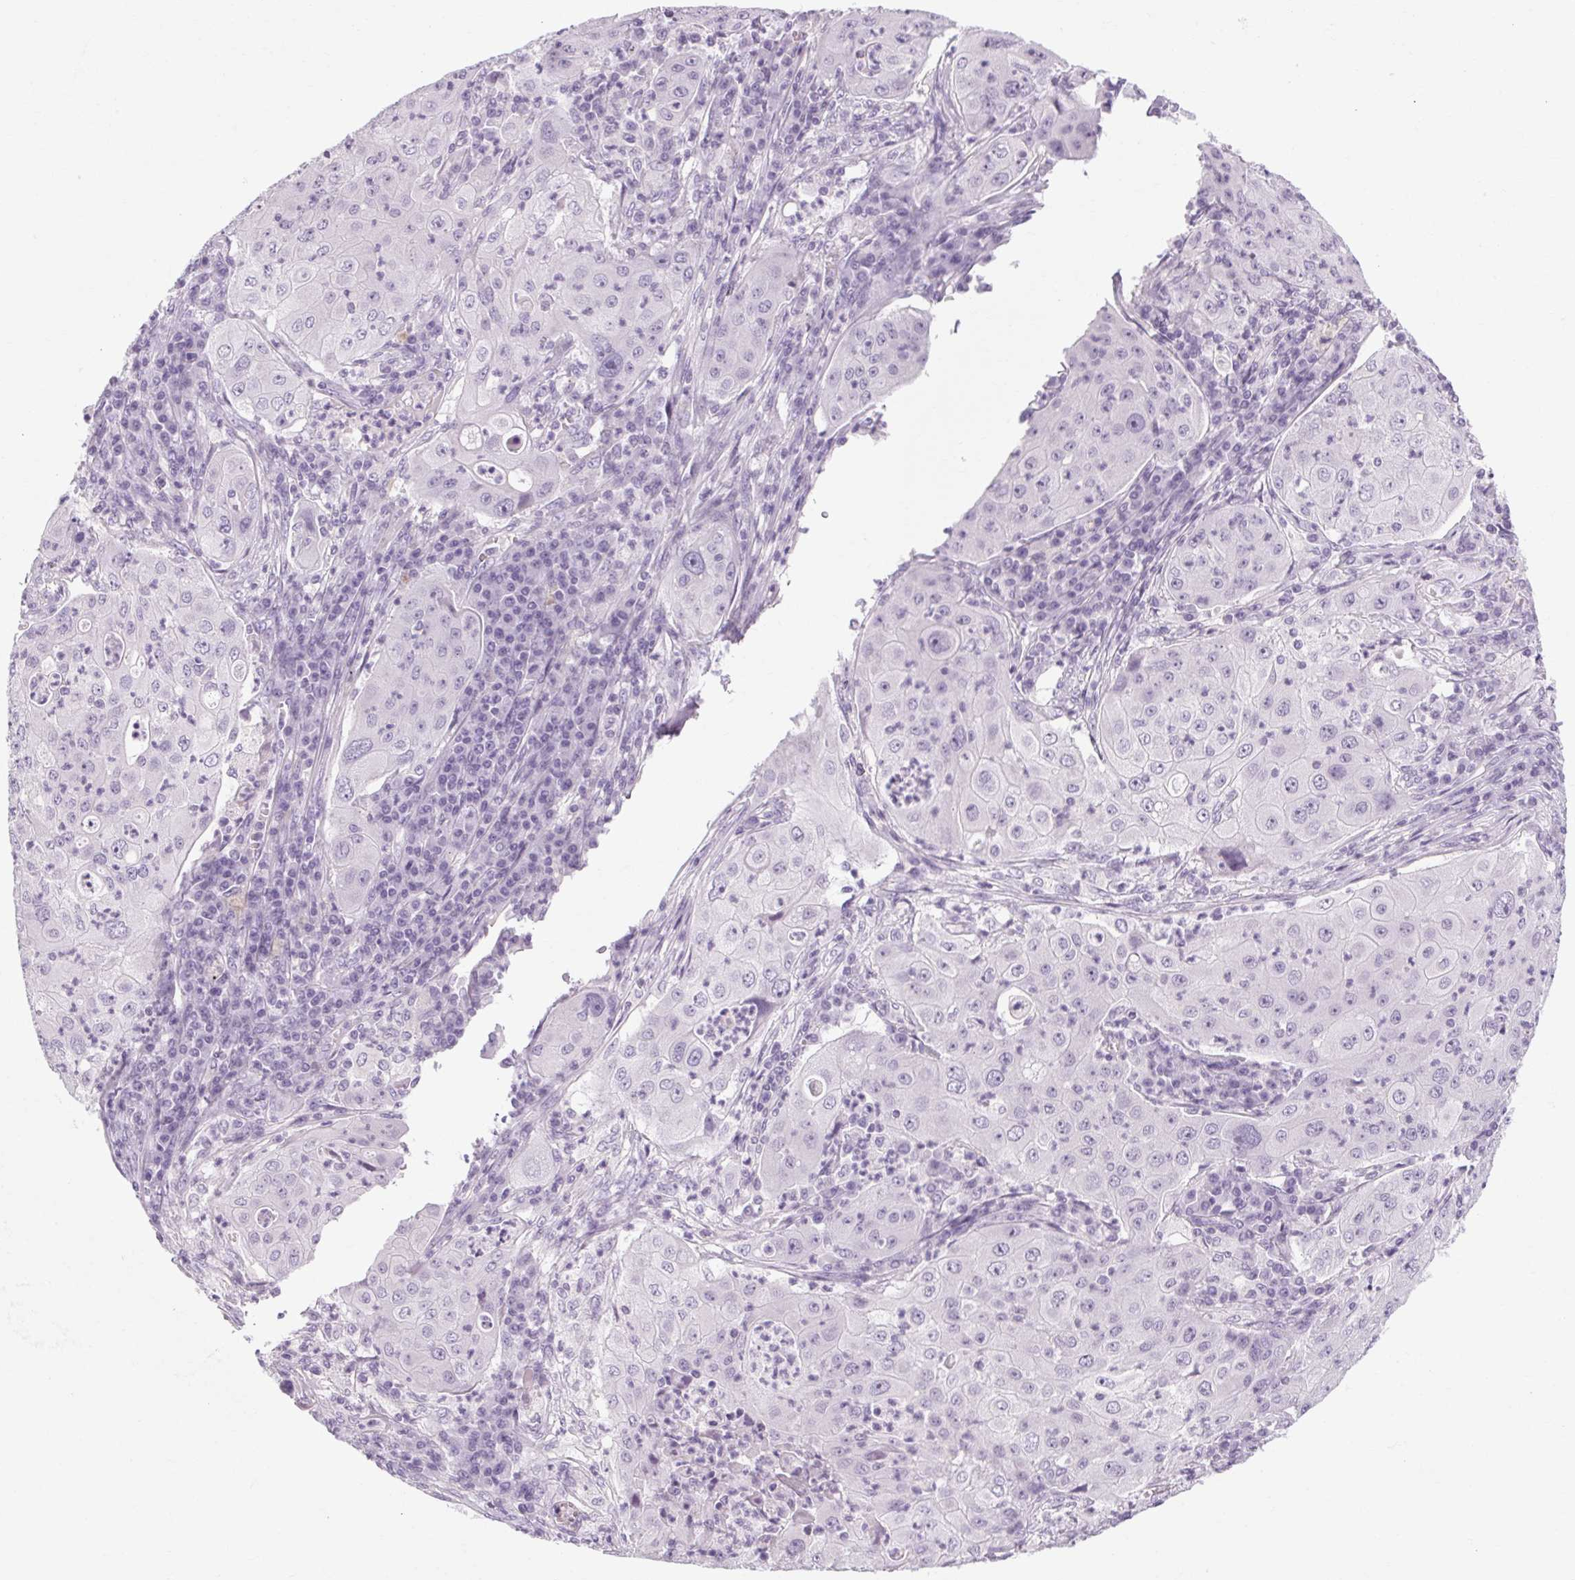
{"staining": {"intensity": "negative", "quantity": "none", "location": "none"}, "tissue": "lung cancer", "cell_type": "Tumor cells", "image_type": "cancer", "snomed": [{"axis": "morphology", "description": "Squamous cell carcinoma, NOS"}, {"axis": "topography", "description": "Lung"}], "caption": "The photomicrograph reveals no staining of tumor cells in lung cancer.", "gene": "POMC", "patient": {"sex": "female", "age": 59}}